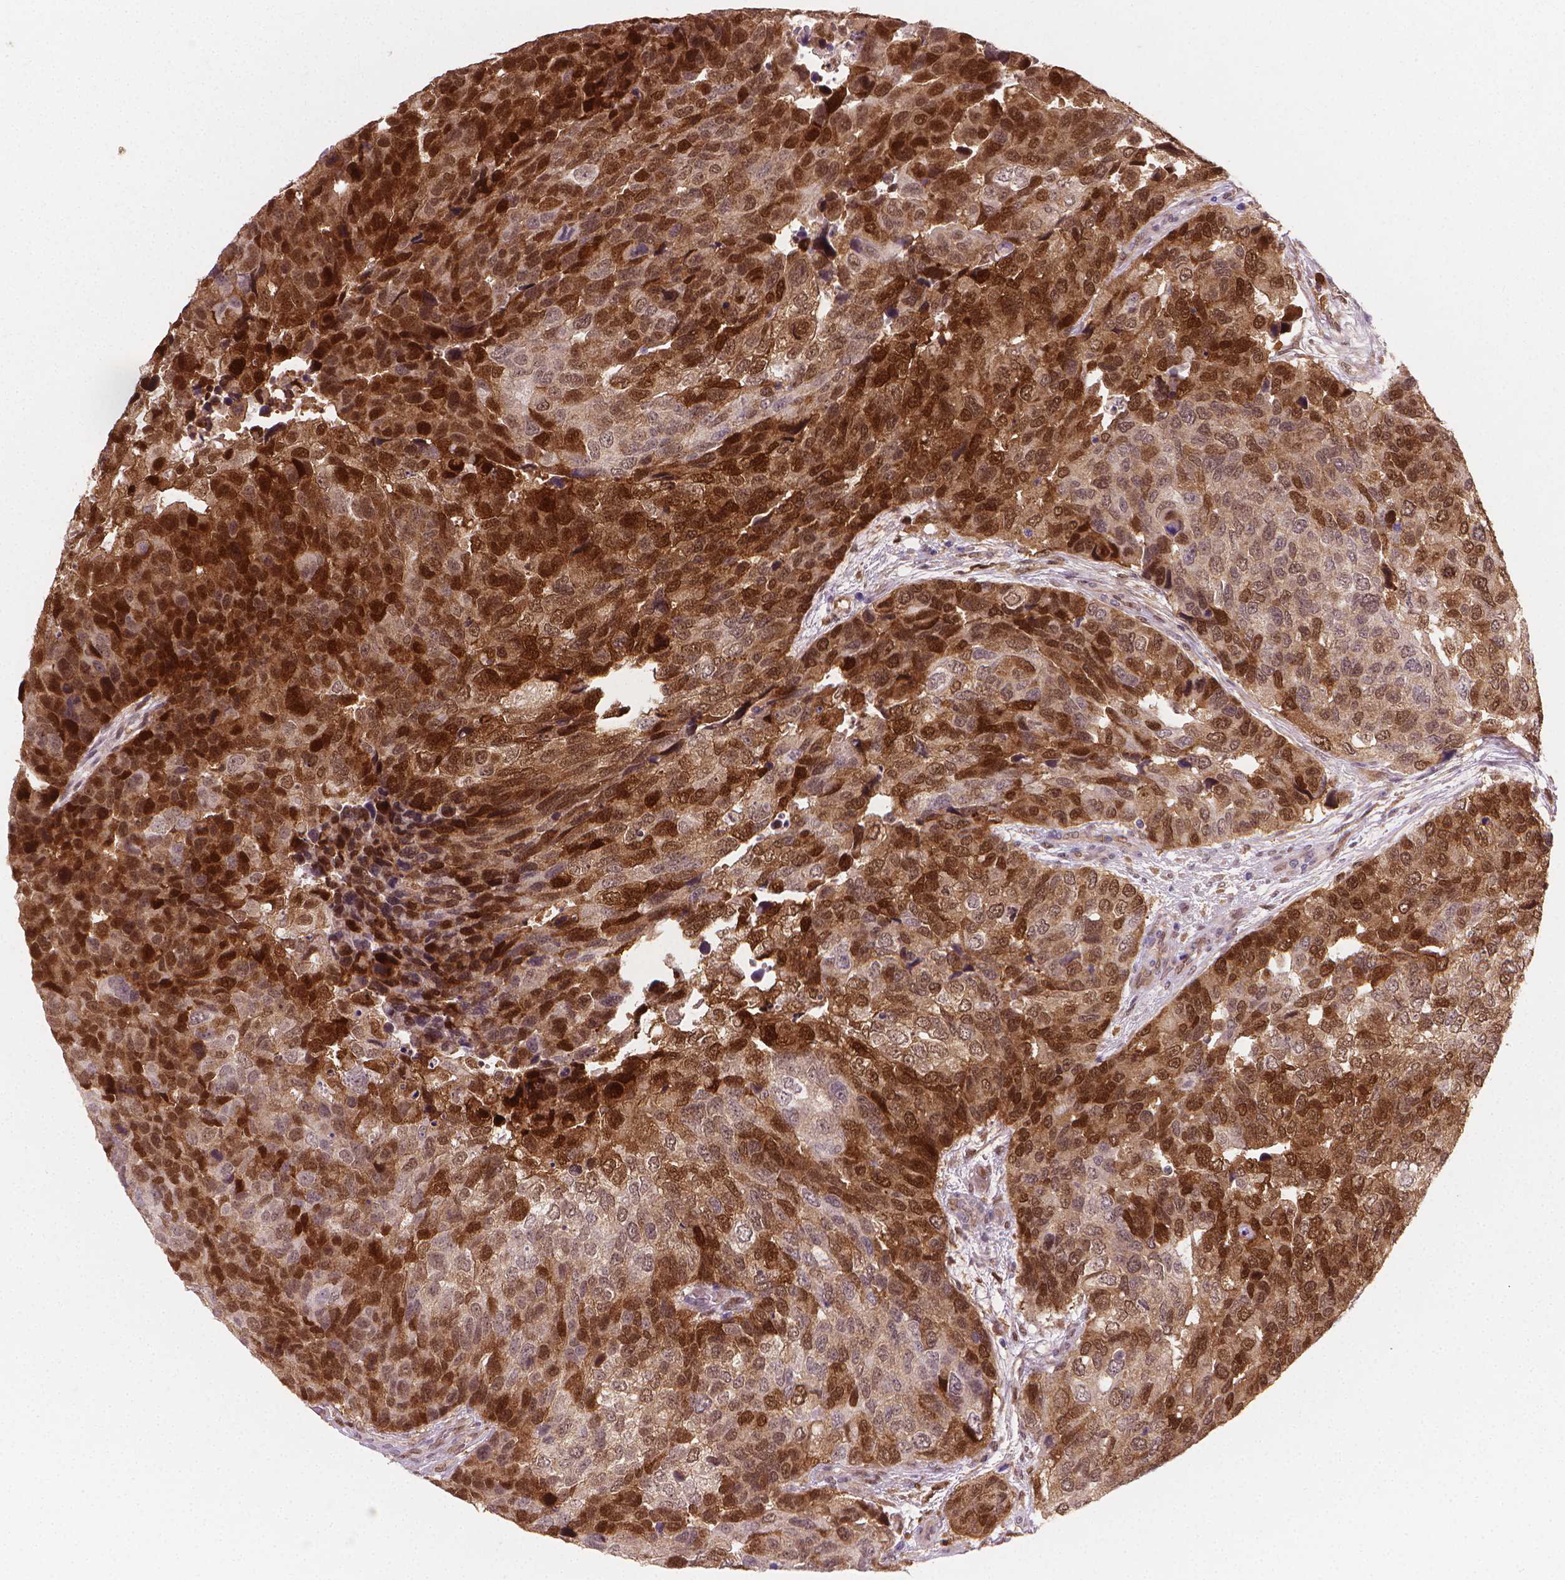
{"staining": {"intensity": "strong", "quantity": ">75%", "location": "cytoplasmic/membranous,nuclear"}, "tissue": "urothelial cancer", "cell_type": "Tumor cells", "image_type": "cancer", "snomed": [{"axis": "morphology", "description": "Urothelial carcinoma, High grade"}, {"axis": "topography", "description": "Urinary bladder"}], "caption": "Protein staining by immunohistochemistry (IHC) reveals strong cytoplasmic/membranous and nuclear positivity in approximately >75% of tumor cells in high-grade urothelial carcinoma.", "gene": "TNFAIP2", "patient": {"sex": "male", "age": 60}}